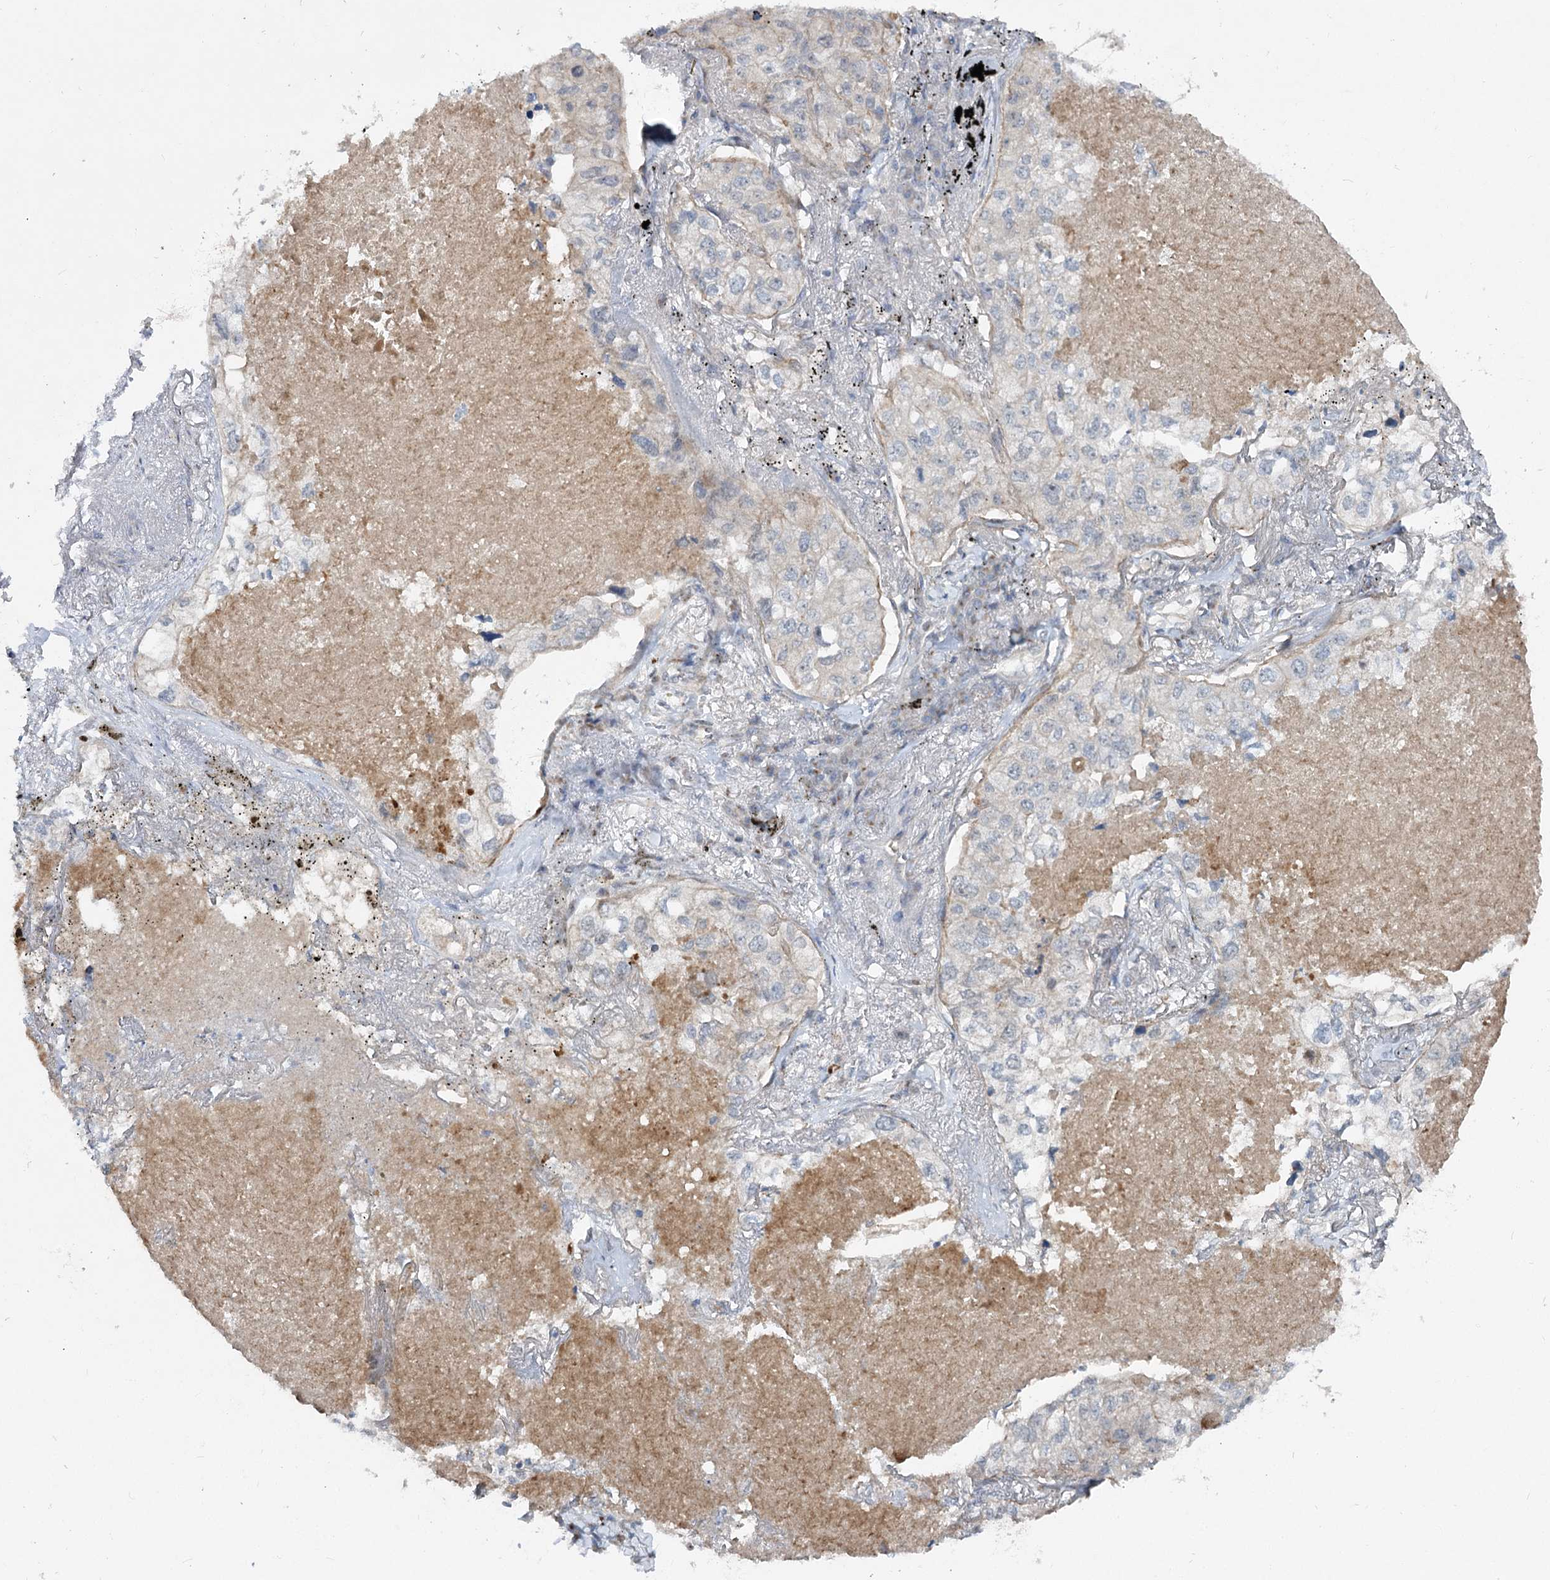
{"staining": {"intensity": "negative", "quantity": "none", "location": "none"}, "tissue": "lung cancer", "cell_type": "Tumor cells", "image_type": "cancer", "snomed": [{"axis": "morphology", "description": "Adenocarcinoma, NOS"}, {"axis": "topography", "description": "Lung"}], "caption": "There is no significant expression in tumor cells of lung cancer (adenocarcinoma).", "gene": "FGF19", "patient": {"sex": "male", "age": 65}}